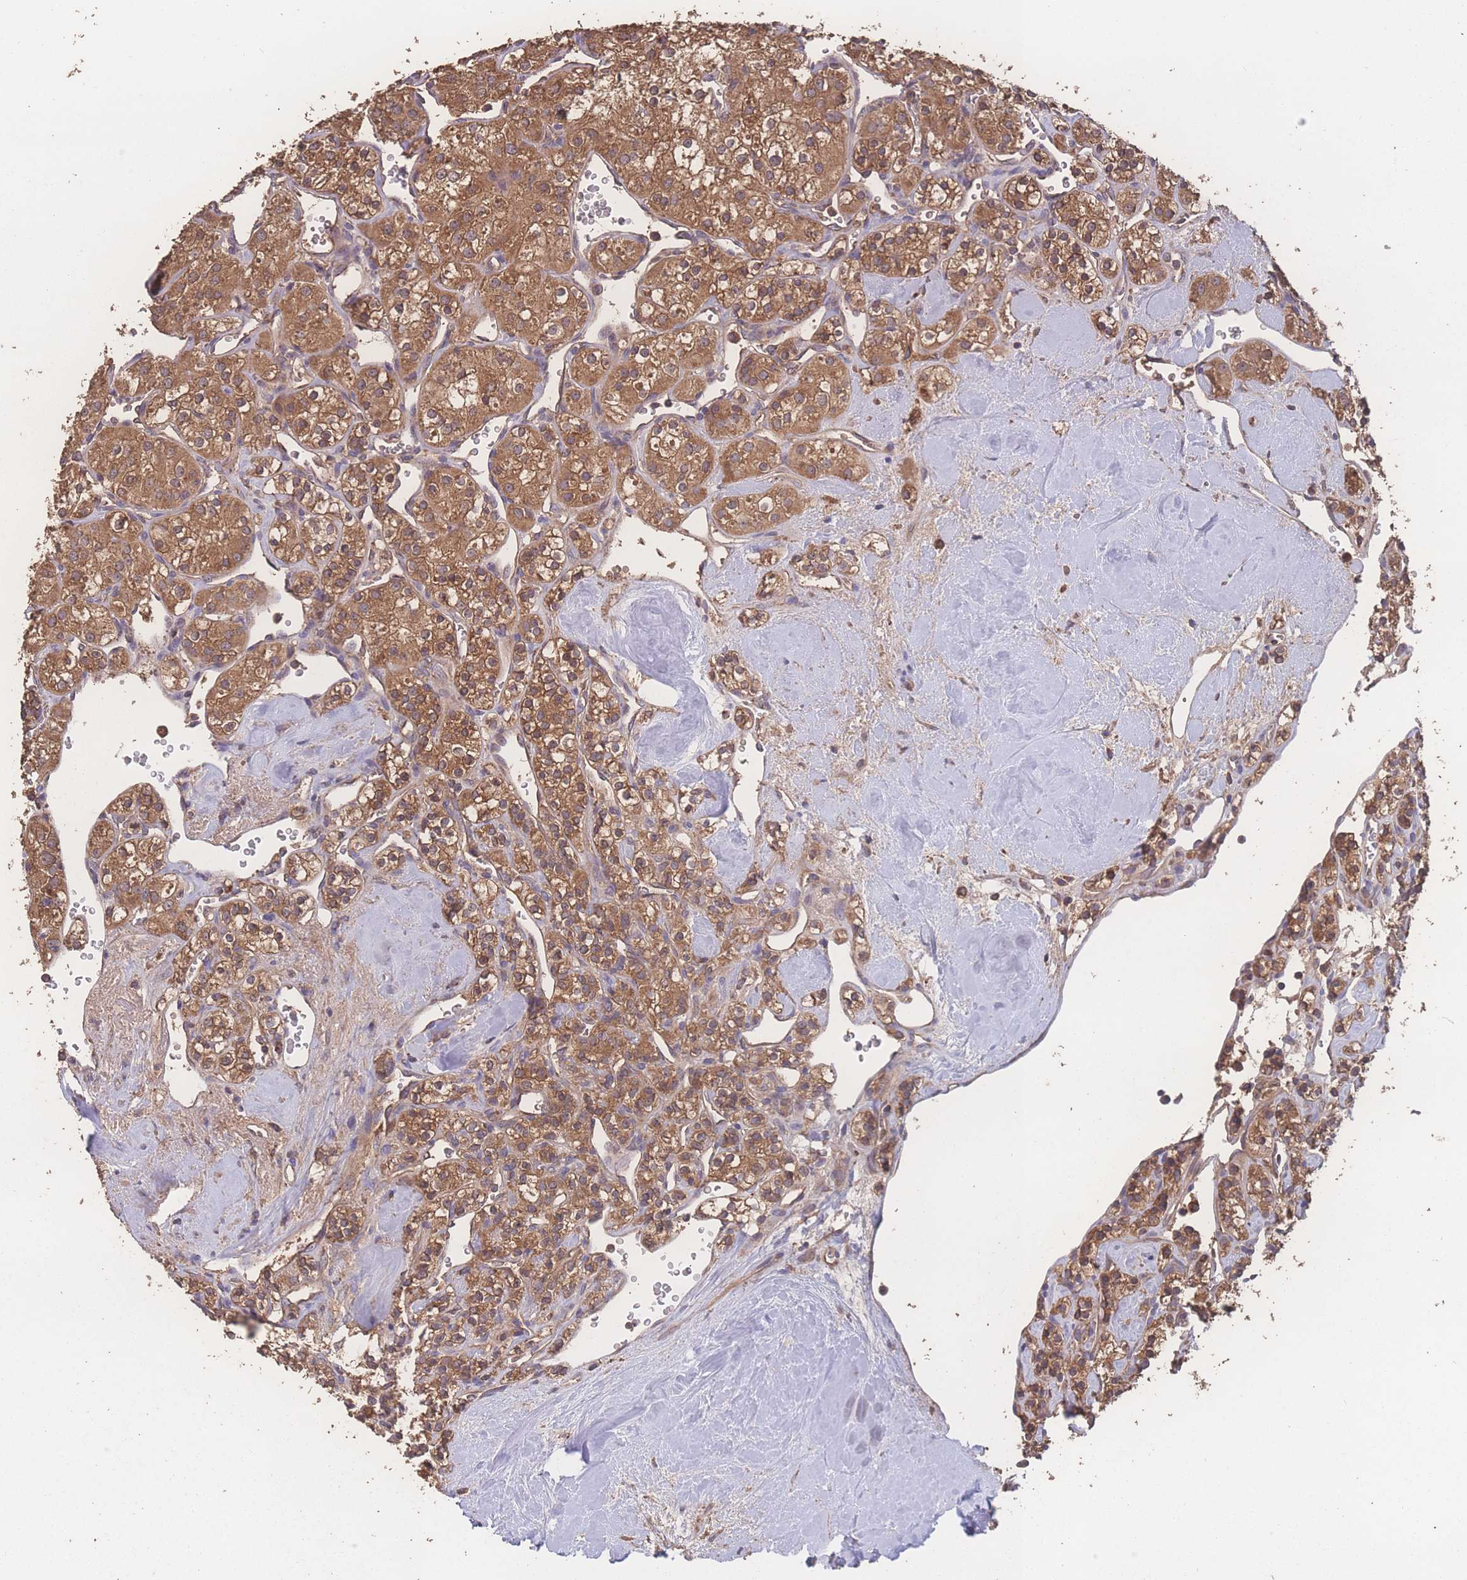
{"staining": {"intensity": "moderate", "quantity": ">75%", "location": "cytoplasmic/membranous"}, "tissue": "renal cancer", "cell_type": "Tumor cells", "image_type": "cancer", "snomed": [{"axis": "morphology", "description": "Adenocarcinoma, NOS"}, {"axis": "topography", "description": "Kidney"}], "caption": "Adenocarcinoma (renal) stained with immunohistochemistry (IHC) displays moderate cytoplasmic/membranous expression in approximately >75% of tumor cells. (Brightfield microscopy of DAB IHC at high magnification).", "gene": "ATXN10", "patient": {"sex": "male", "age": 77}}